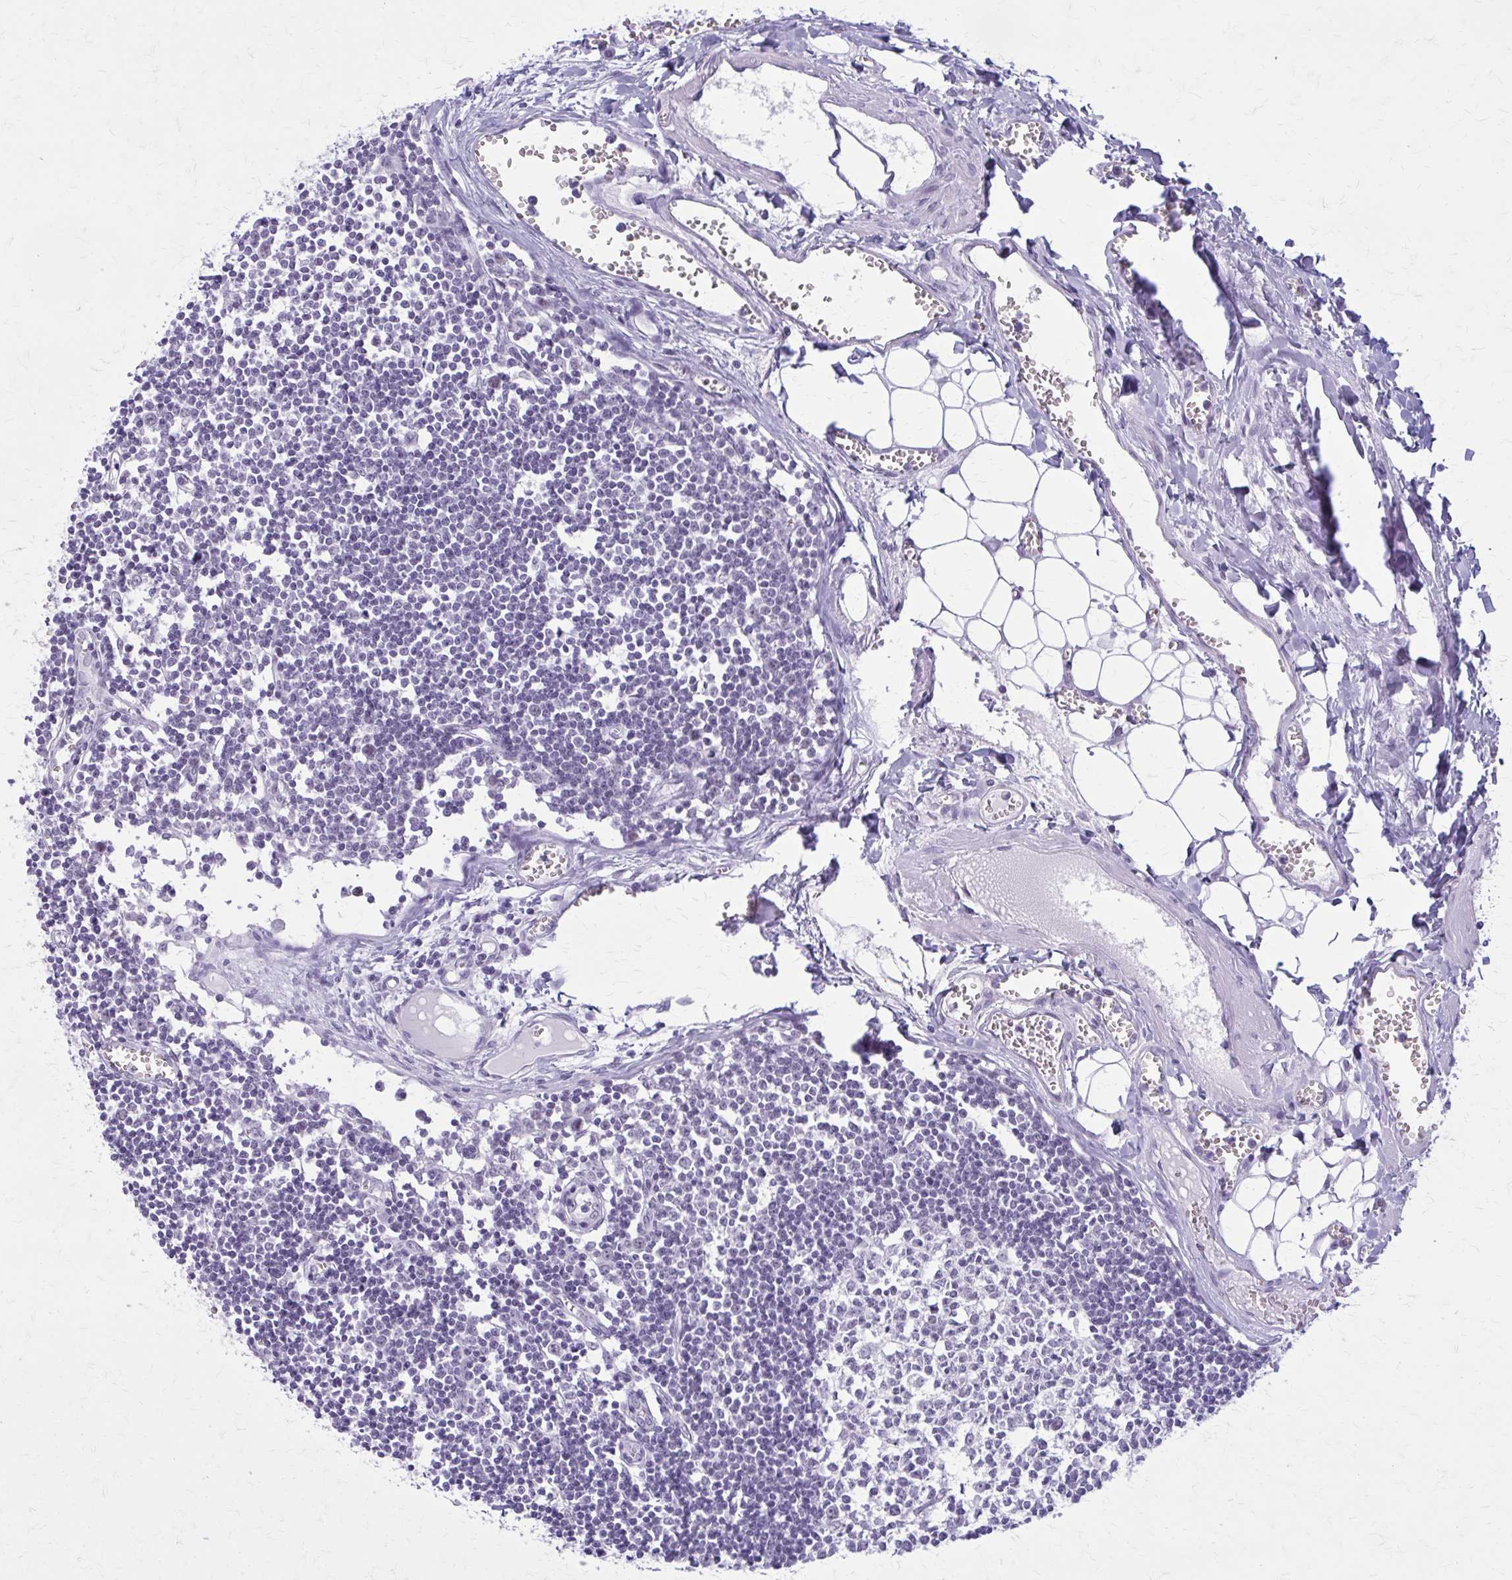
{"staining": {"intensity": "negative", "quantity": "none", "location": "none"}, "tissue": "lymph node", "cell_type": "Germinal center cells", "image_type": "normal", "snomed": [{"axis": "morphology", "description": "Normal tissue, NOS"}, {"axis": "topography", "description": "Lymph node"}], "caption": "Germinal center cells are negative for brown protein staining in normal lymph node. (DAB (3,3'-diaminobenzidine) immunohistochemistry (IHC) with hematoxylin counter stain).", "gene": "GAD1", "patient": {"sex": "female", "age": 11}}